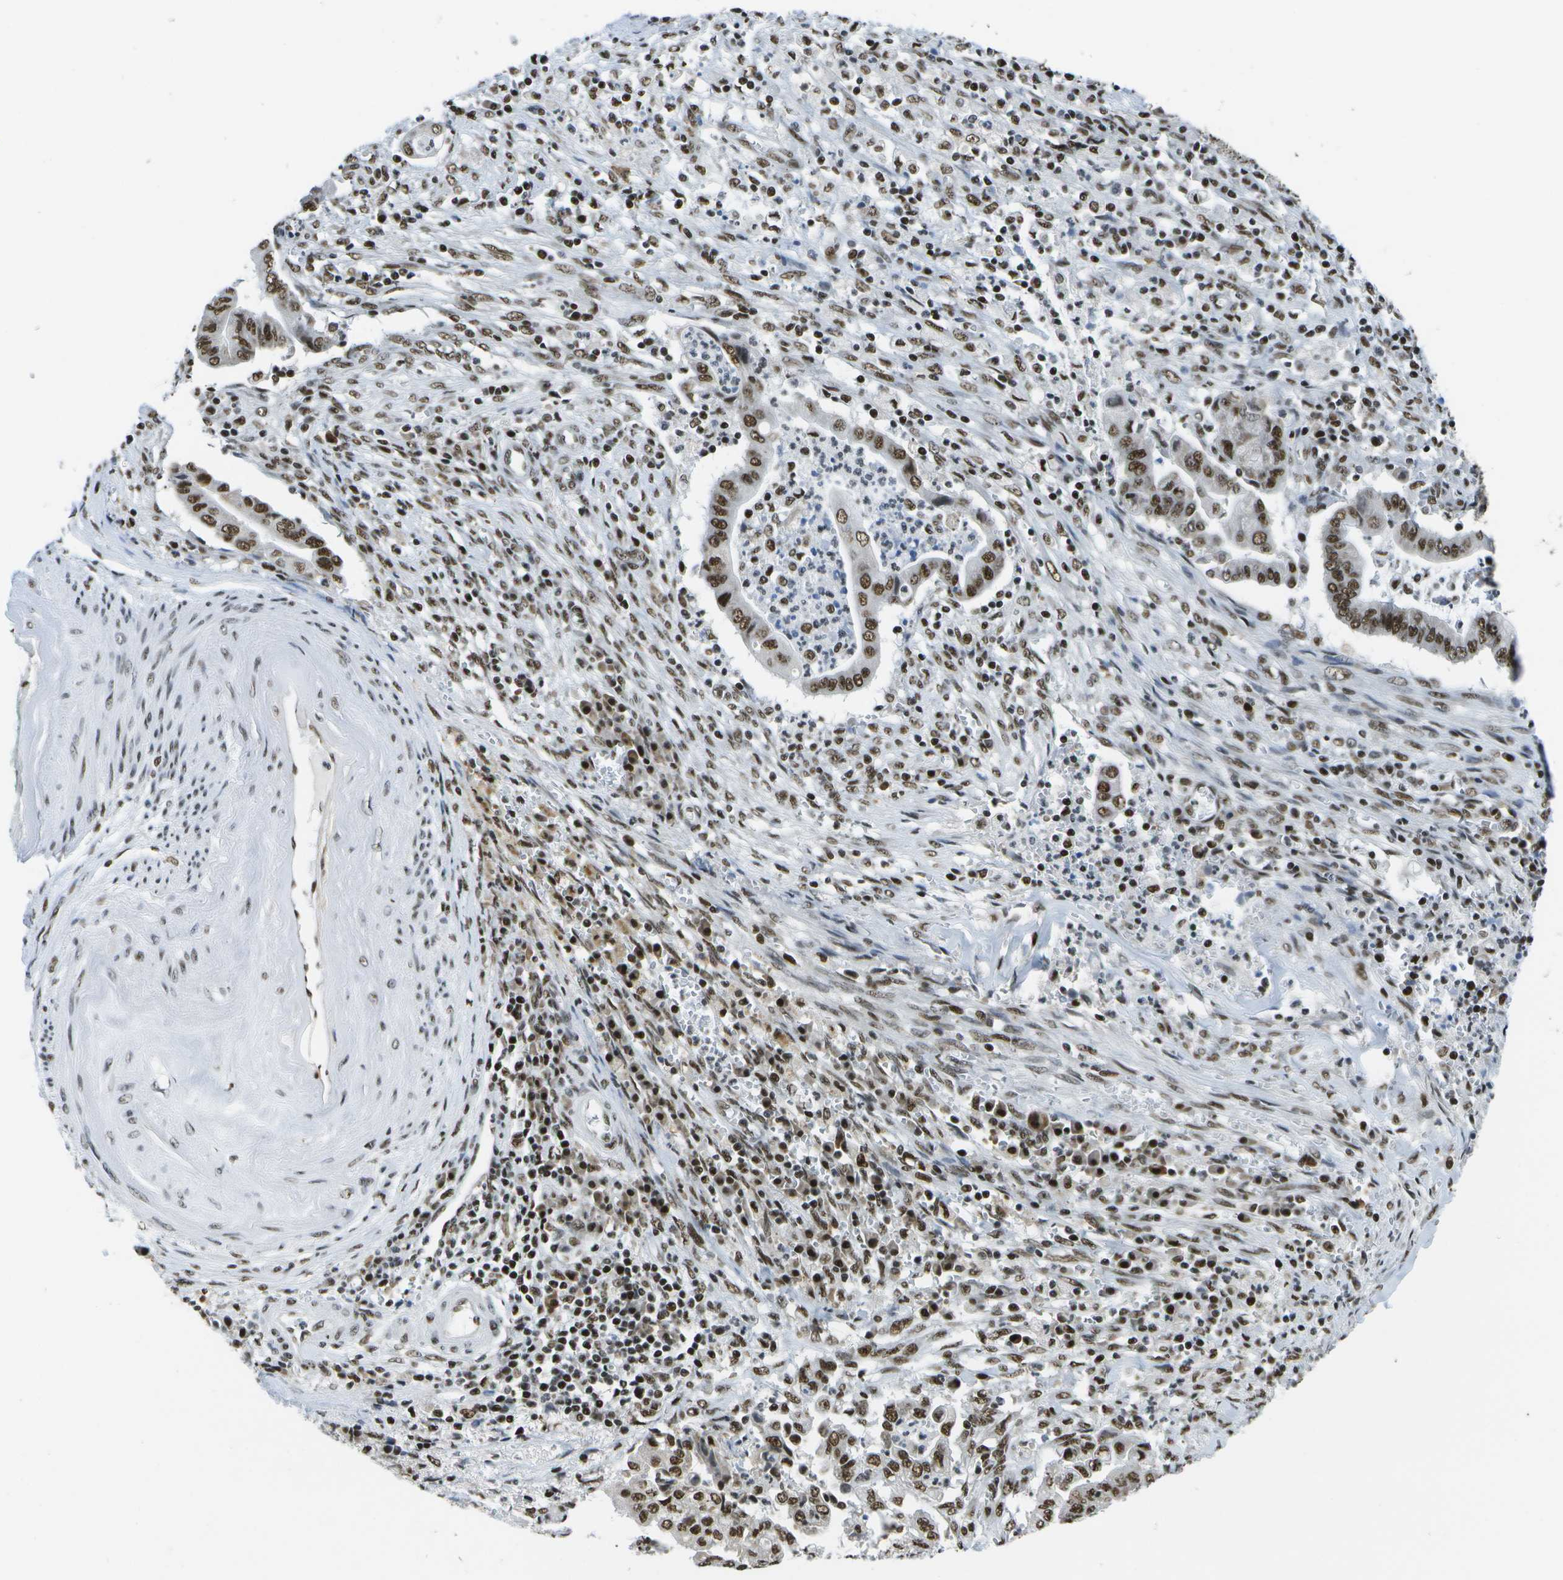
{"staining": {"intensity": "strong", "quantity": ">75%", "location": "nuclear"}, "tissue": "cervical cancer", "cell_type": "Tumor cells", "image_type": "cancer", "snomed": [{"axis": "morphology", "description": "Adenocarcinoma, NOS"}, {"axis": "topography", "description": "Cervix"}], "caption": "IHC micrograph of neoplastic tissue: adenocarcinoma (cervical) stained using immunohistochemistry (IHC) exhibits high levels of strong protein expression localized specifically in the nuclear of tumor cells, appearing as a nuclear brown color.", "gene": "NSRP1", "patient": {"sex": "female", "age": 44}}